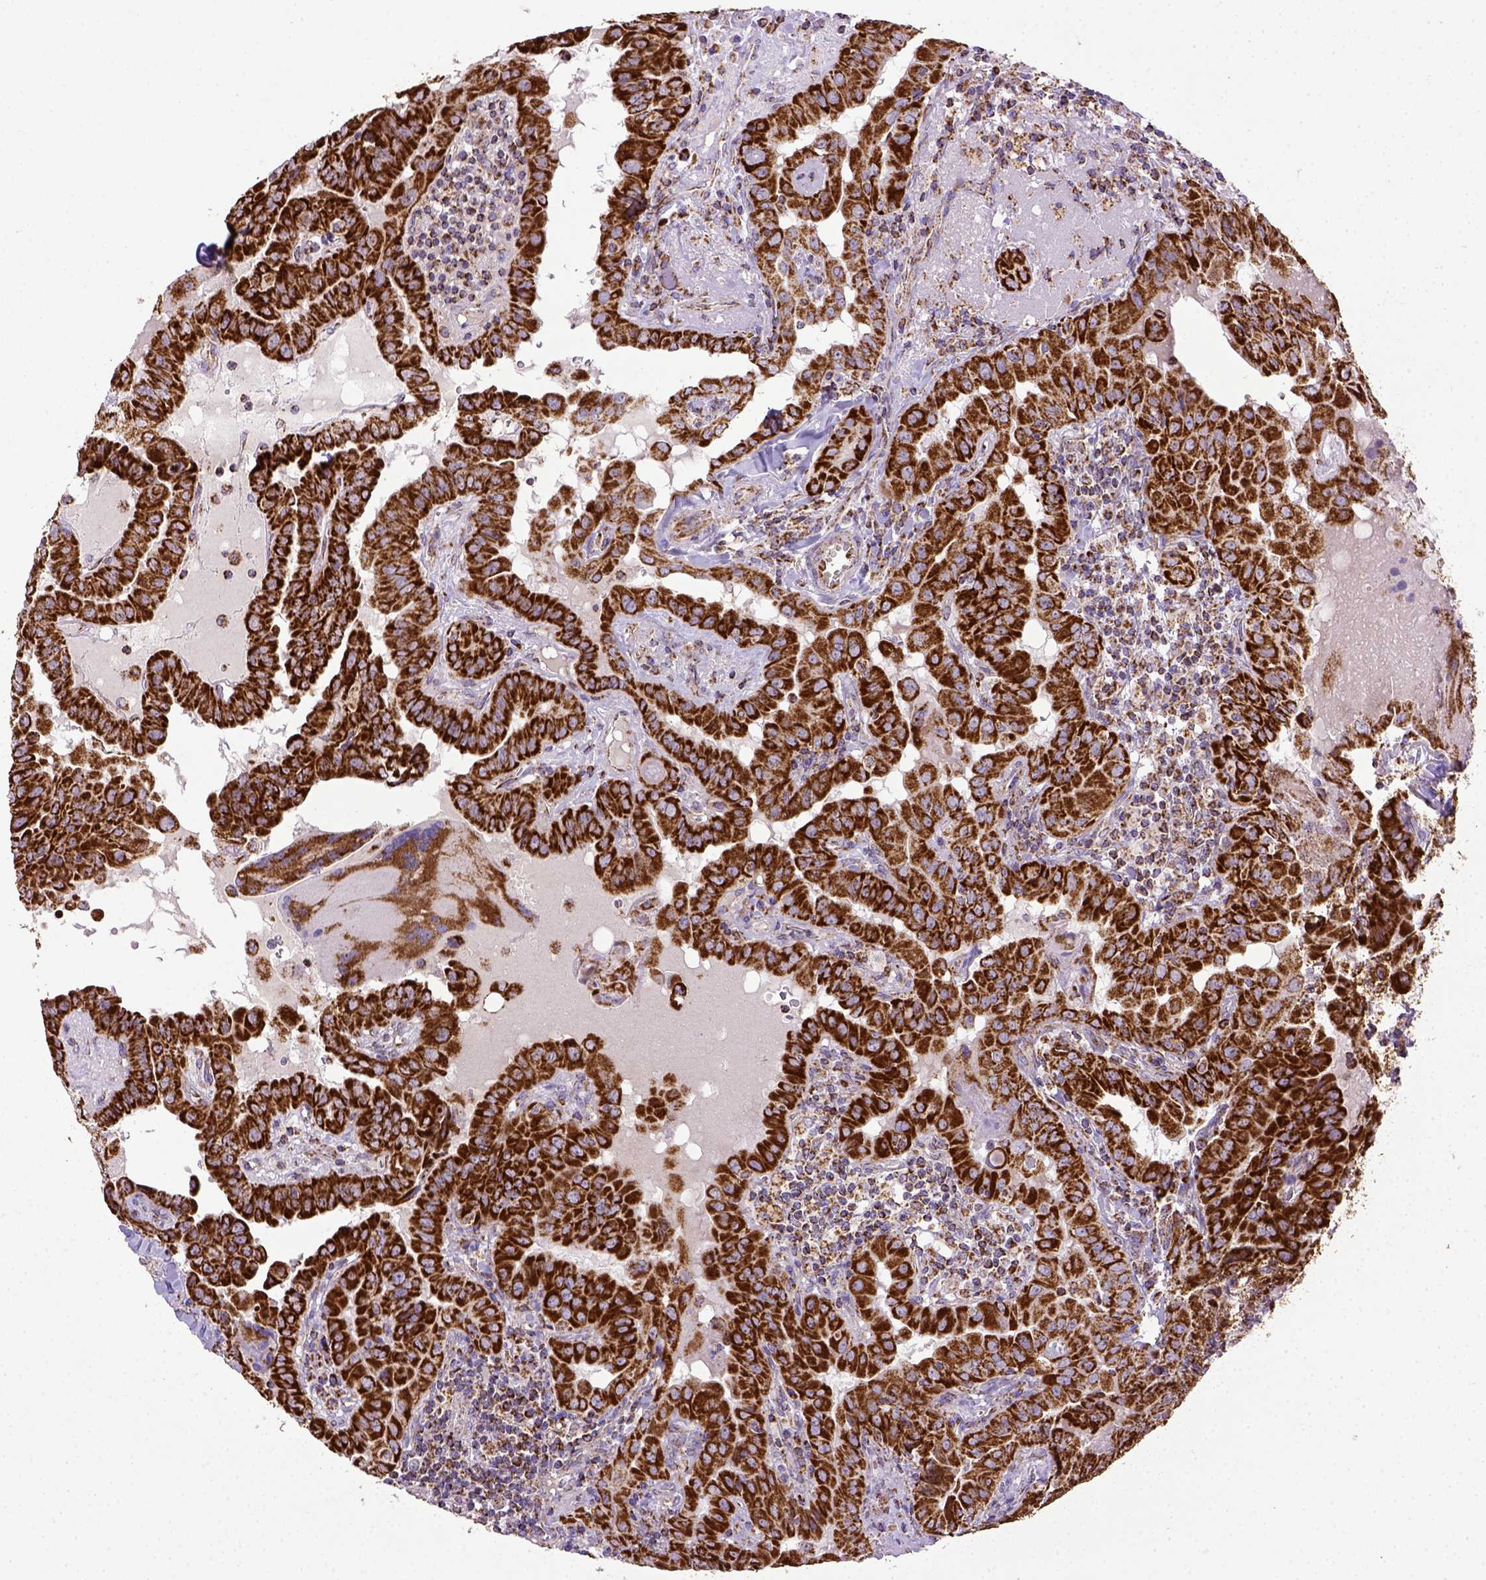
{"staining": {"intensity": "strong", "quantity": ">75%", "location": "cytoplasmic/membranous"}, "tissue": "thyroid cancer", "cell_type": "Tumor cells", "image_type": "cancer", "snomed": [{"axis": "morphology", "description": "Papillary adenocarcinoma, NOS"}, {"axis": "topography", "description": "Thyroid gland"}], "caption": "IHC image of papillary adenocarcinoma (thyroid) stained for a protein (brown), which demonstrates high levels of strong cytoplasmic/membranous staining in approximately >75% of tumor cells.", "gene": "MT-CO1", "patient": {"sex": "female", "age": 37}}